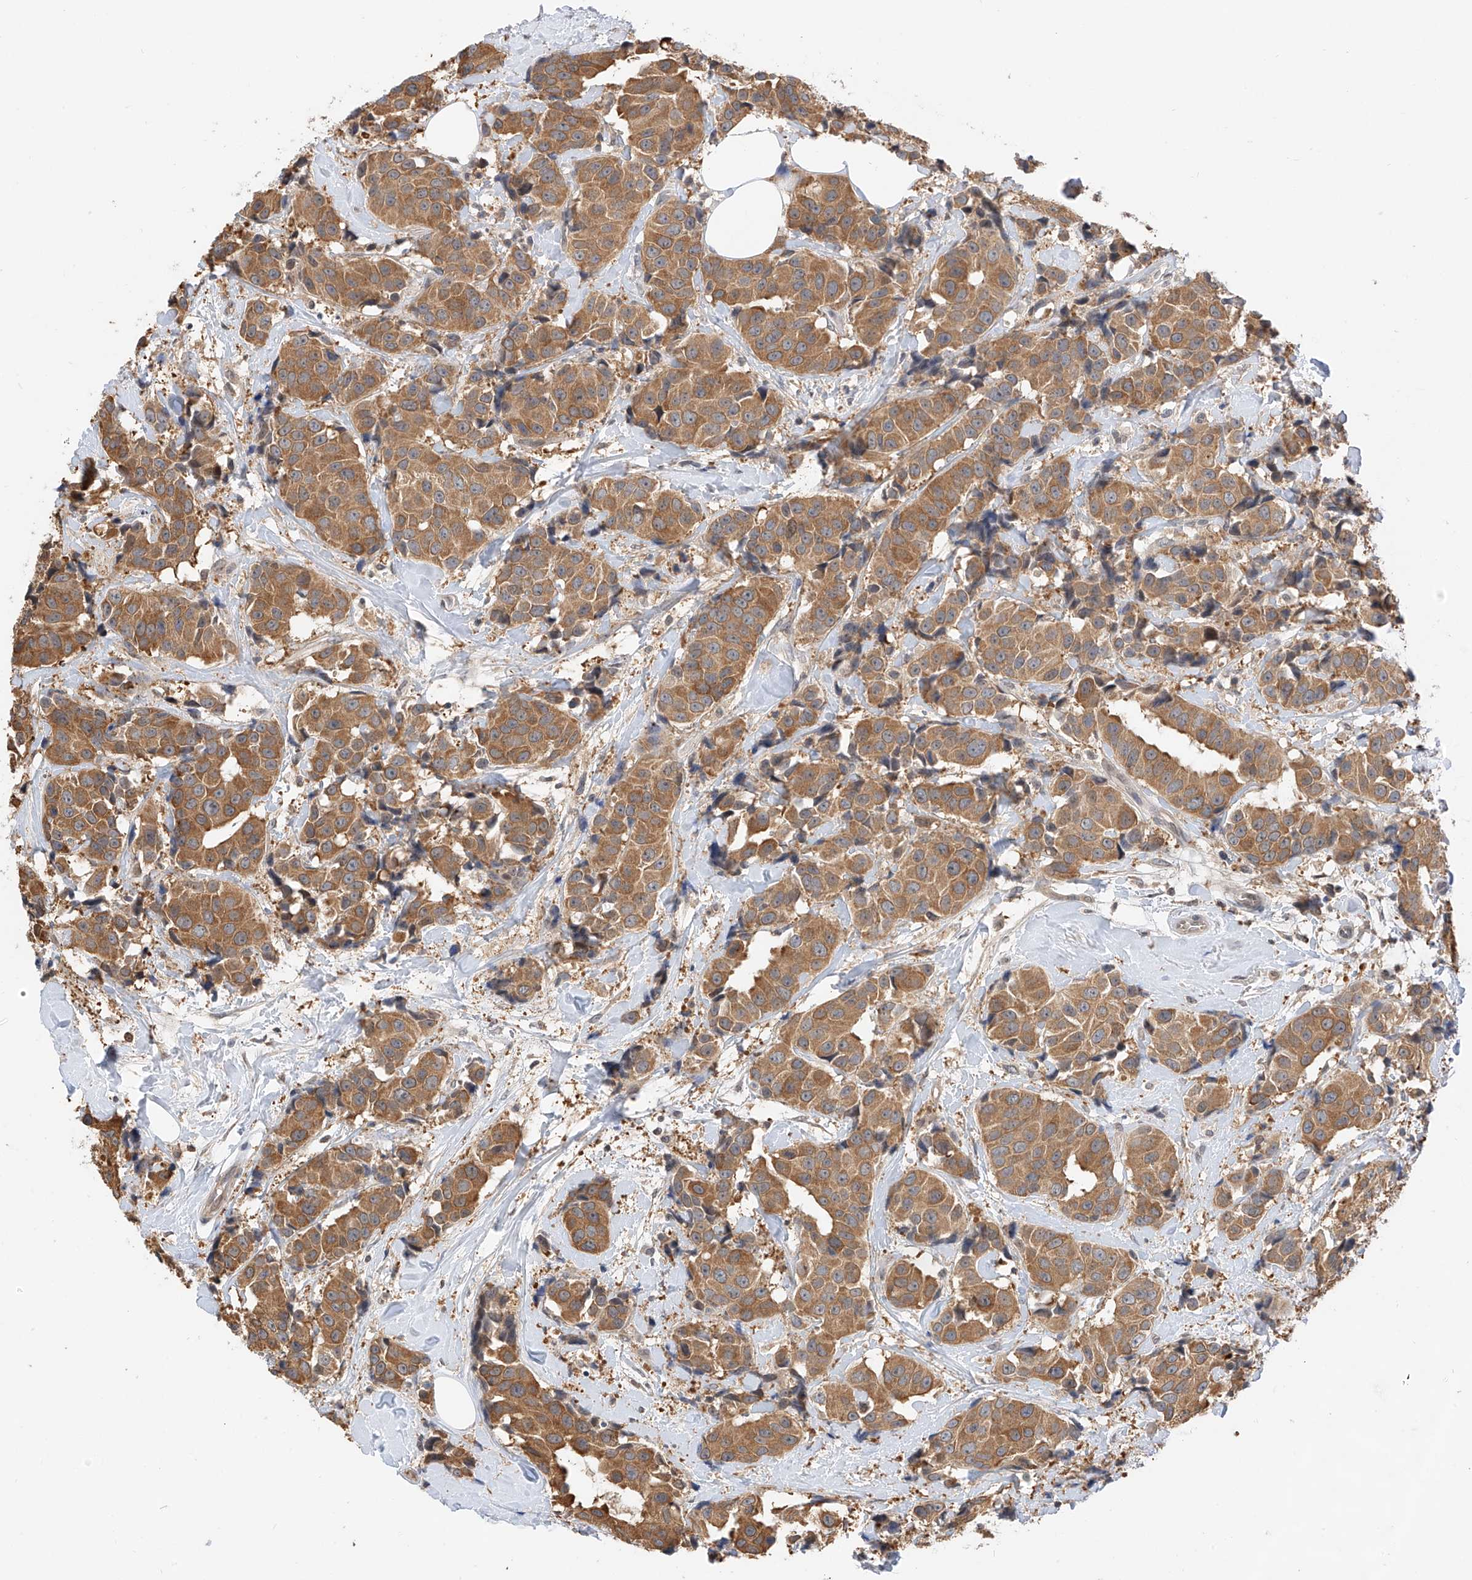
{"staining": {"intensity": "moderate", "quantity": ">75%", "location": "cytoplasmic/membranous"}, "tissue": "breast cancer", "cell_type": "Tumor cells", "image_type": "cancer", "snomed": [{"axis": "morphology", "description": "Normal tissue, NOS"}, {"axis": "morphology", "description": "Duct carcinoma"}, {"axis": "topography", "description": "Breast"}], "caption": "There is medium levels of moderate cytoplasmic/membranous positivity in tumor cells of breast cancer, as demonstrated by immunohistochemical staining (brown color).", "gene": "PPA2", "patient": {"sex": "female", "age": 39}}